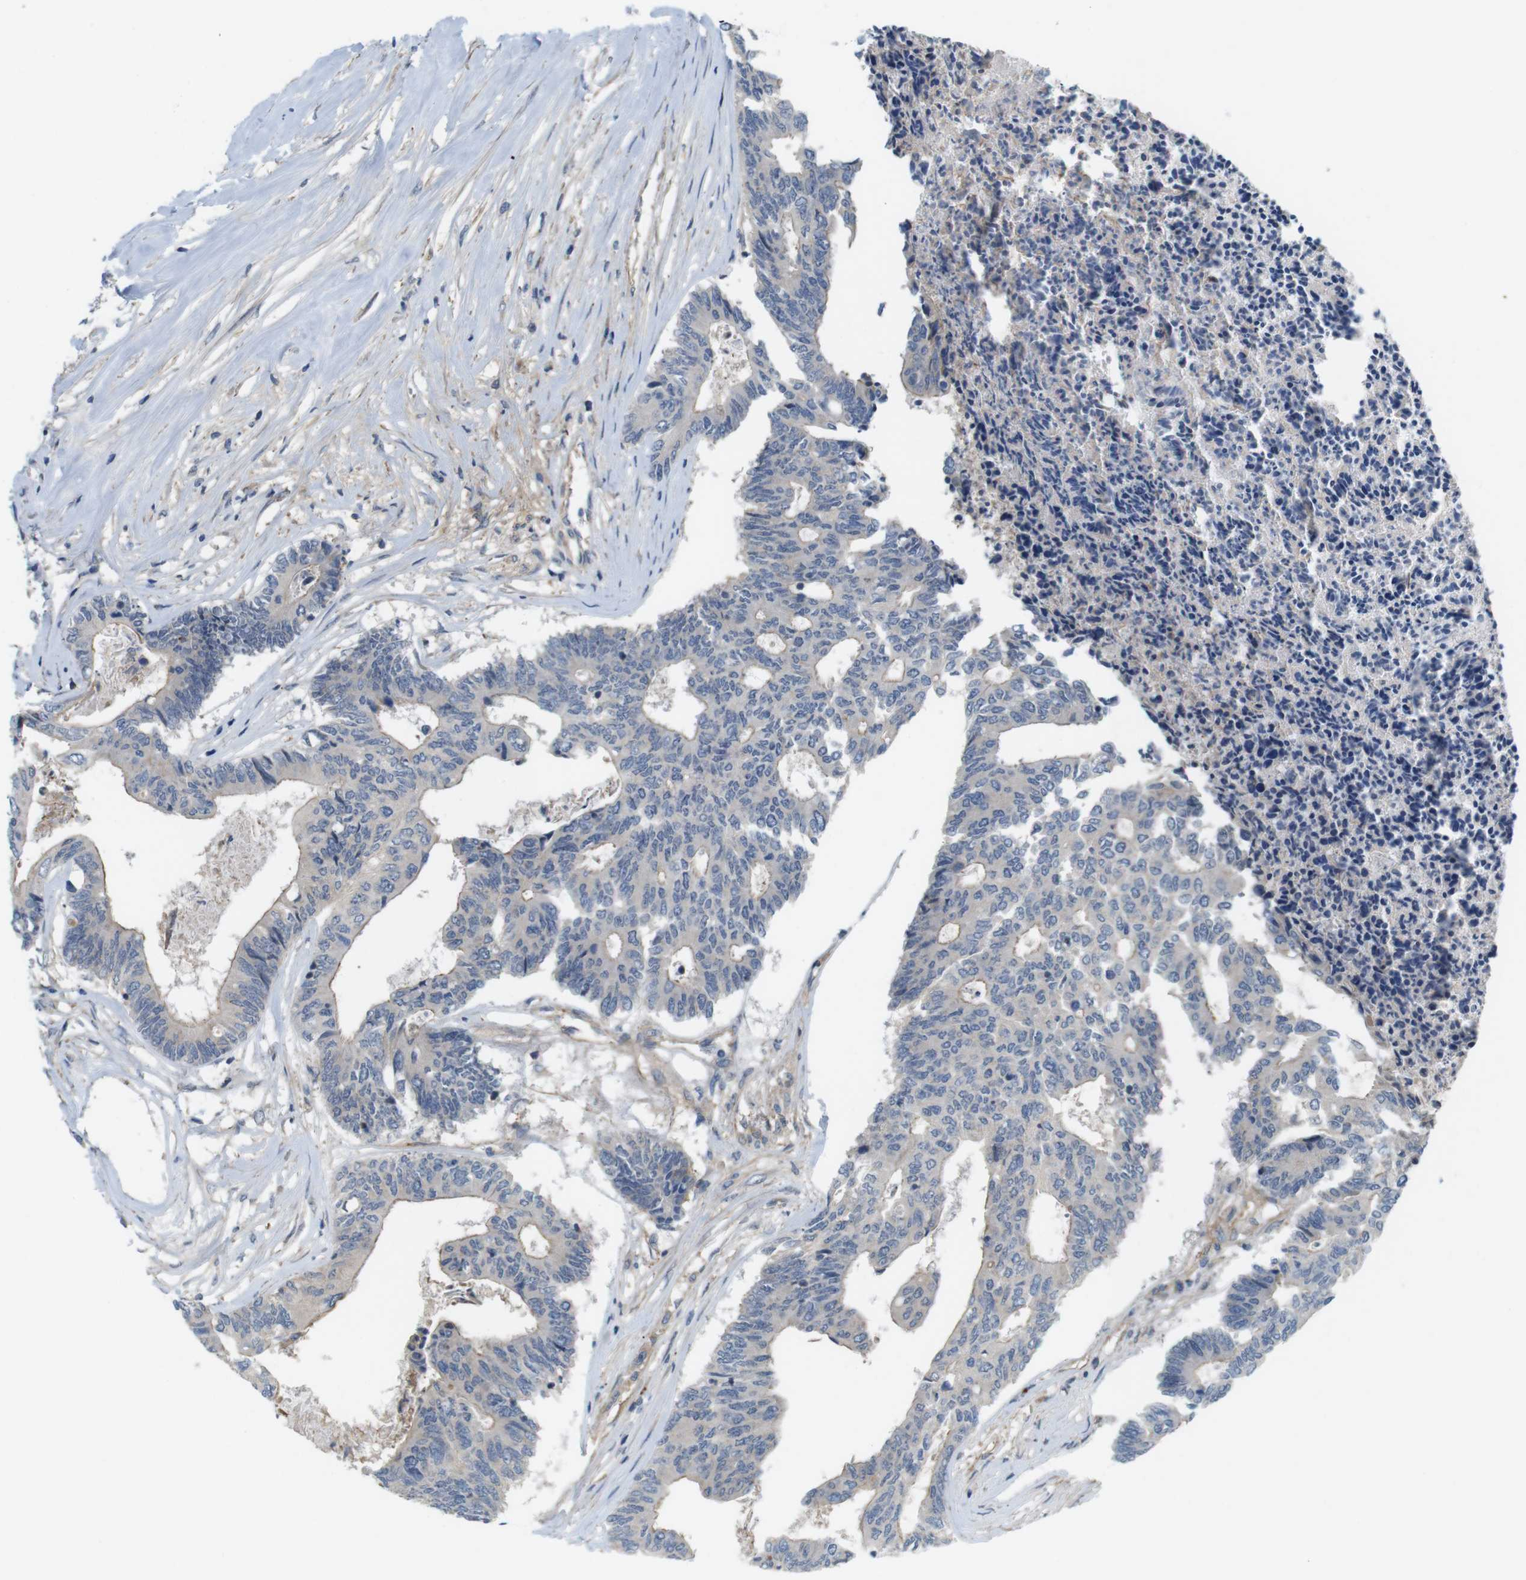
{"staining": {"intensity": "weak", "quantity": ">75%", "location": "cytoplasmic/membranous"}, "tissue": "colorectal cancer", "cell_type": "Tumor cells", "image_type": "cancer", "snomed": [{"axis": "morphology", "description": "Adenocarcinoma, NOS"}, {"axis": "topography", "description": "Rectum"}], "caption": "DAB immunohistochemical staining of human colorectal cancer (adenocarcinoma) shows weak cytoplasmic/membranous protein staining in about >75% of tumor cells.", "gene": "BVES", "patient": {"sex": "male", "age": 63}}